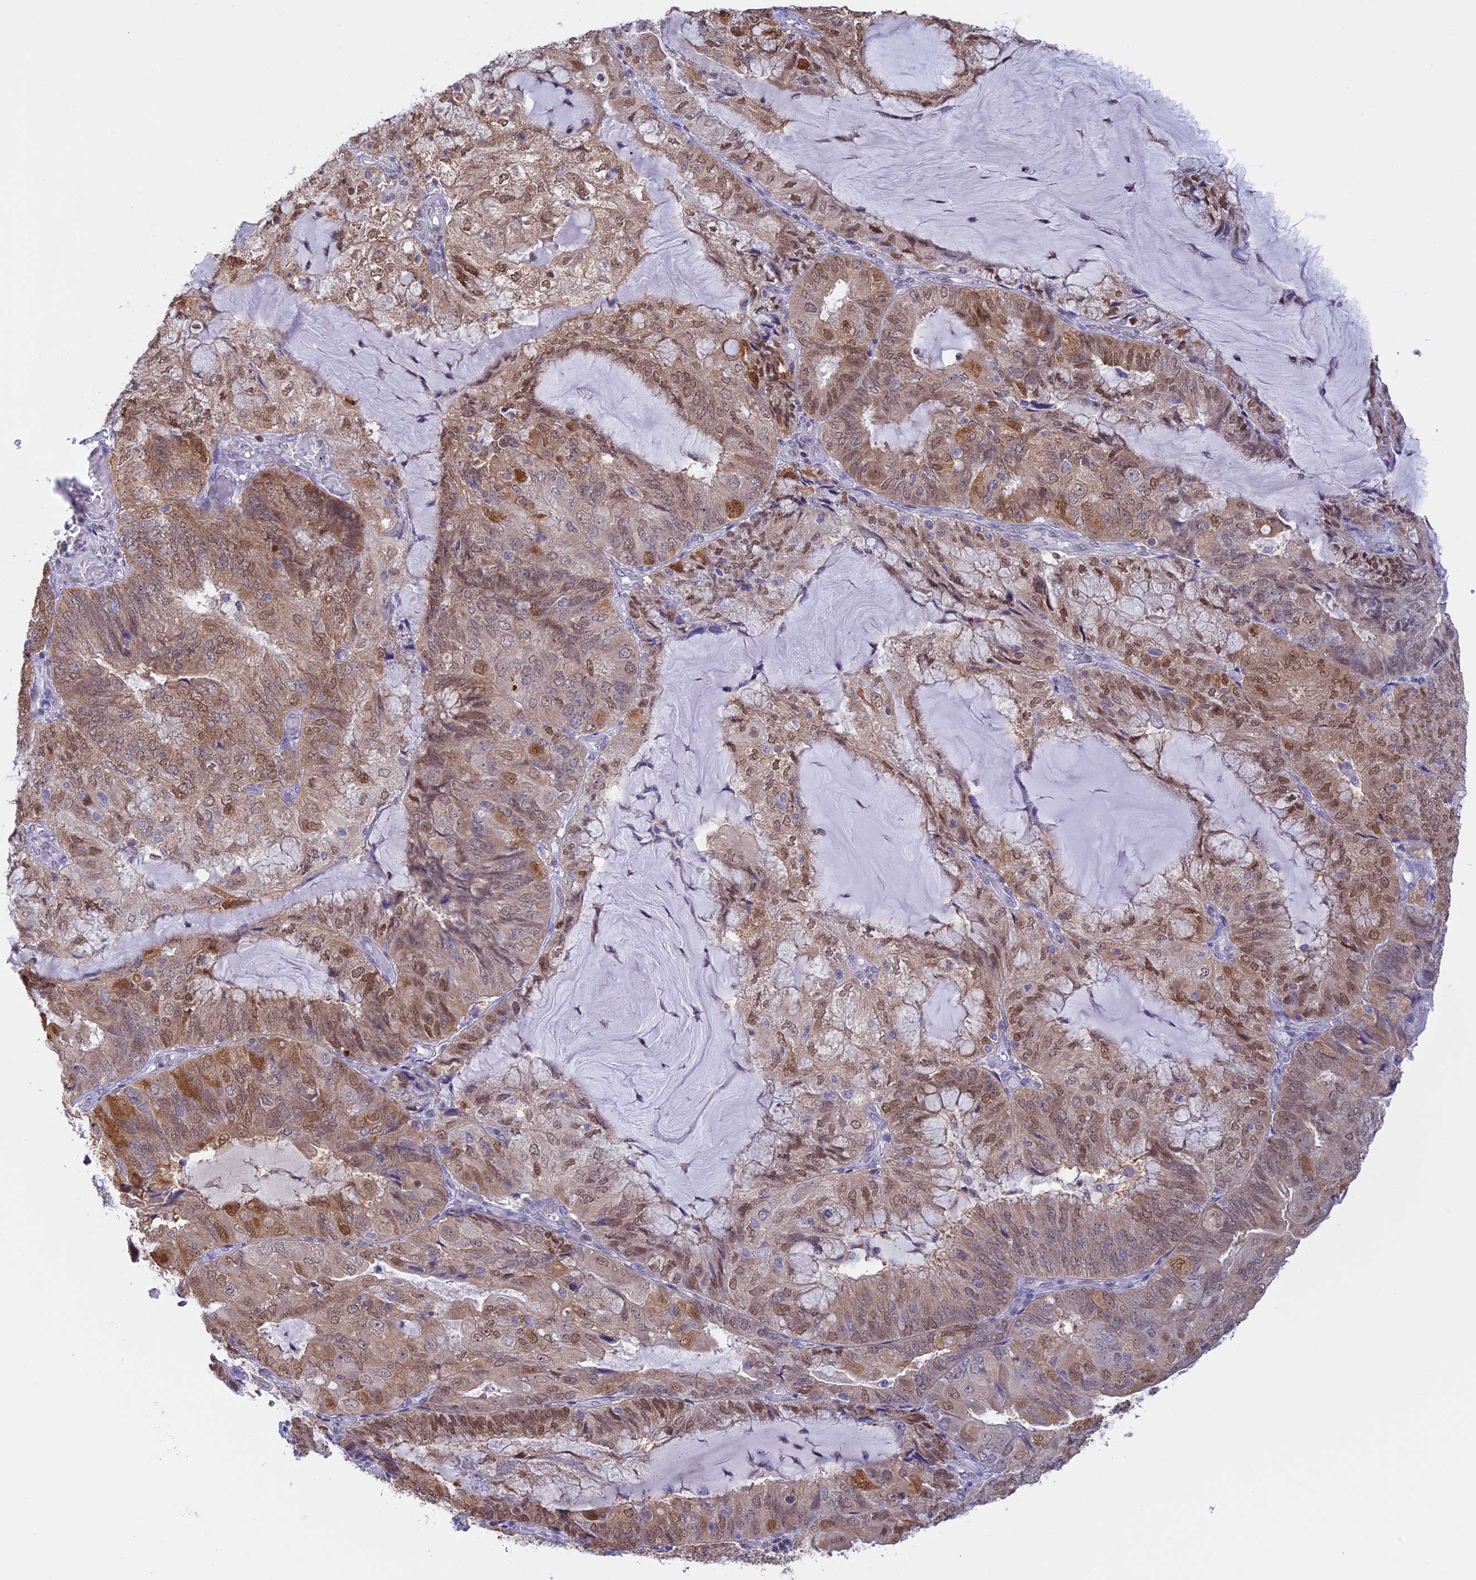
{"staining": {"intensity": "moderate", "quantity": "25%-75%", "location": "cytoplasmic/membranous,nuclear"}, "tissue": "endometrial cancer", "cell_type": "Tumor cells", "image_type": "cancer", "snomed": [{"axis": "morphology", "description": "Adenocarcinoma, NOS"}, {"axis": "topography", "description": "Endometrium"}], "caption": "IHC (DAB) staining of human endometrial cancer exhibits moderate cytoplasmic/membranous and nuclear protein staining in approximately 25%-75% of tumor cells. (DAB (3,3'-diaminobenzidine) IHC with brightfield microscopy, high magnification).", "gene": "IZUMO2", "patient": {"sex": "female", "age": 81}}